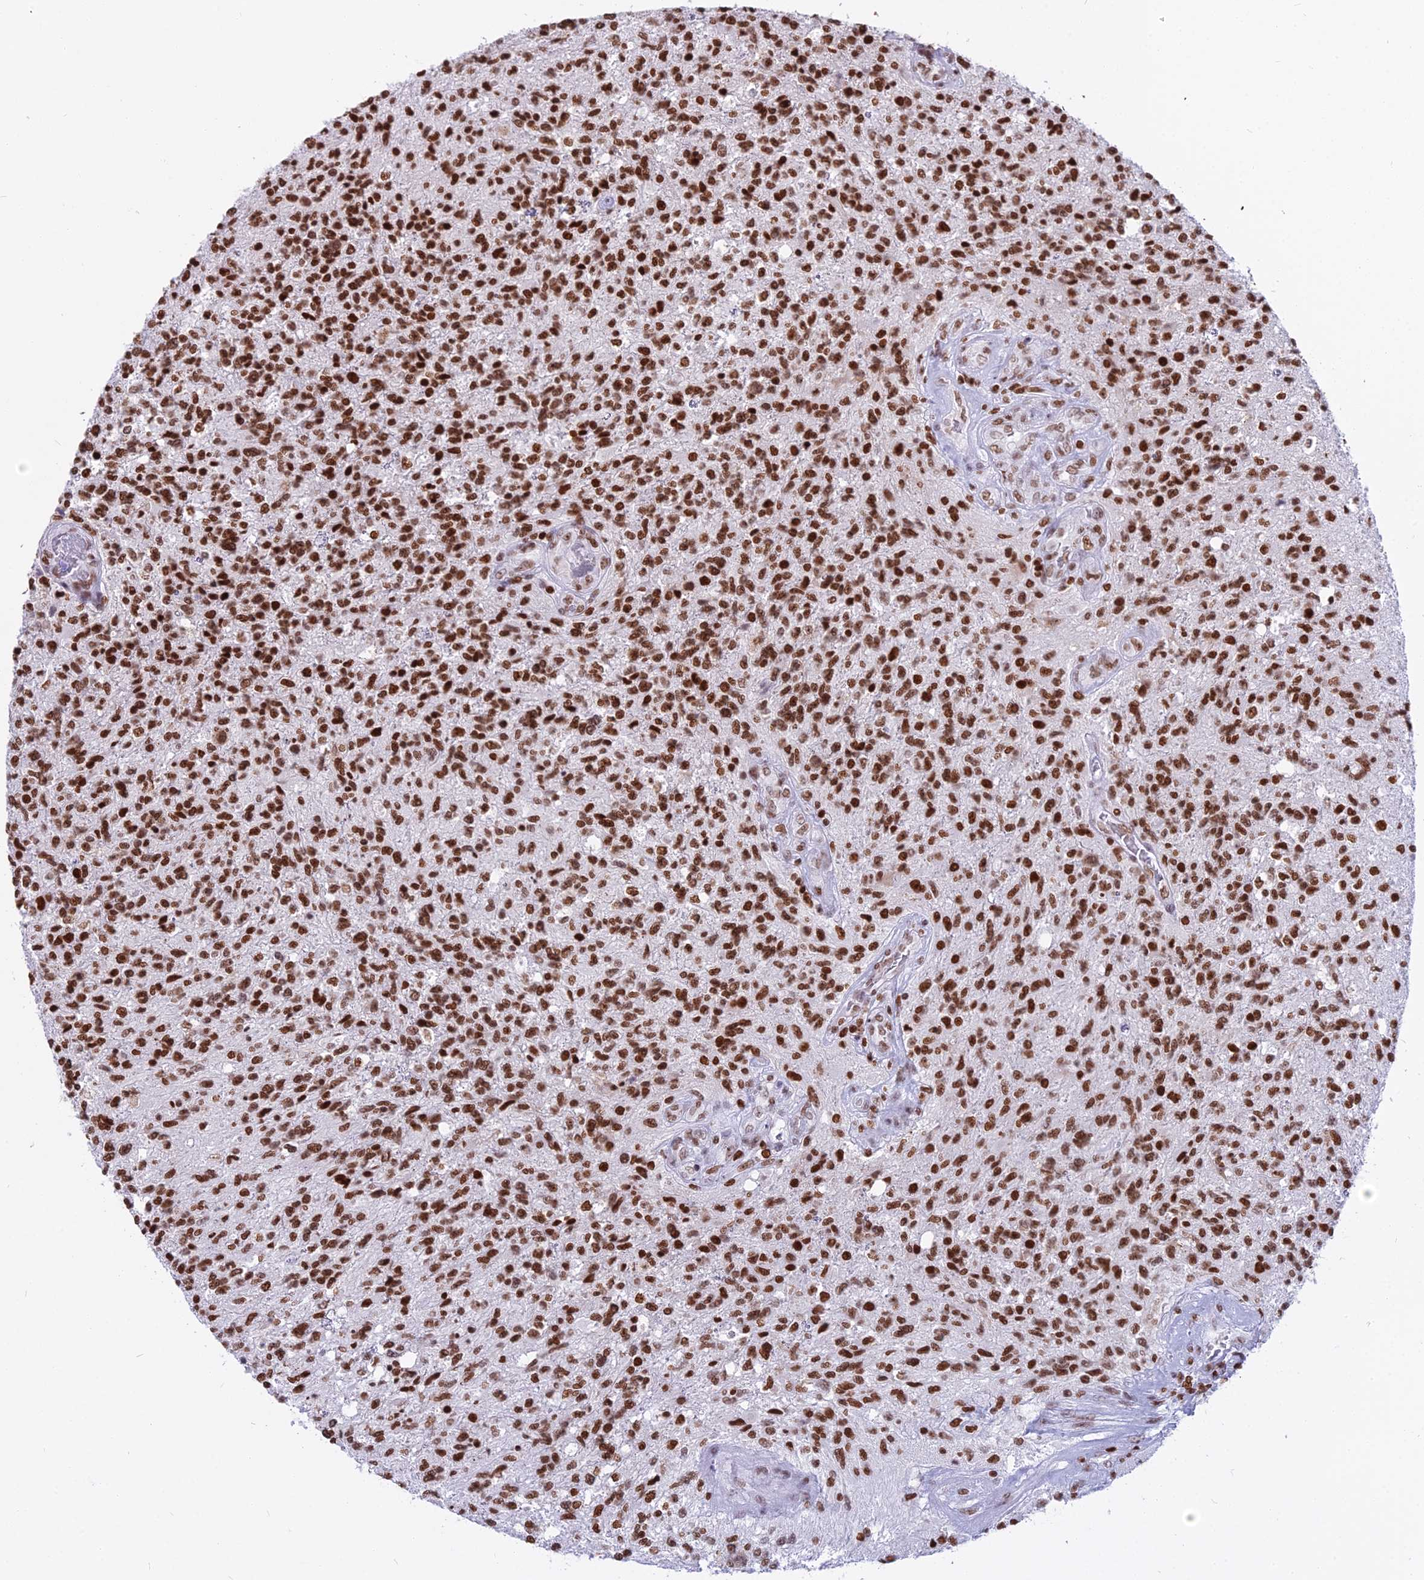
{"staining": {"intensity": "strong", "quantity": ">75%", "location": "nuclear"}, "tissue": "glioma", "cell_type": "Tumor cells", "image_type": "cancer", "snomed": [{"axis": "morphology", "description": "Glioma, malignant, High grade"}, {"axis": "topography", "description": "Brain"}], "caption": "Malignant glioma (high-grade) stained with a protein marker reveals strong staining in tumor cells.", "gene": "PARP1", "patient": {"sex": "male", "age": 56}}